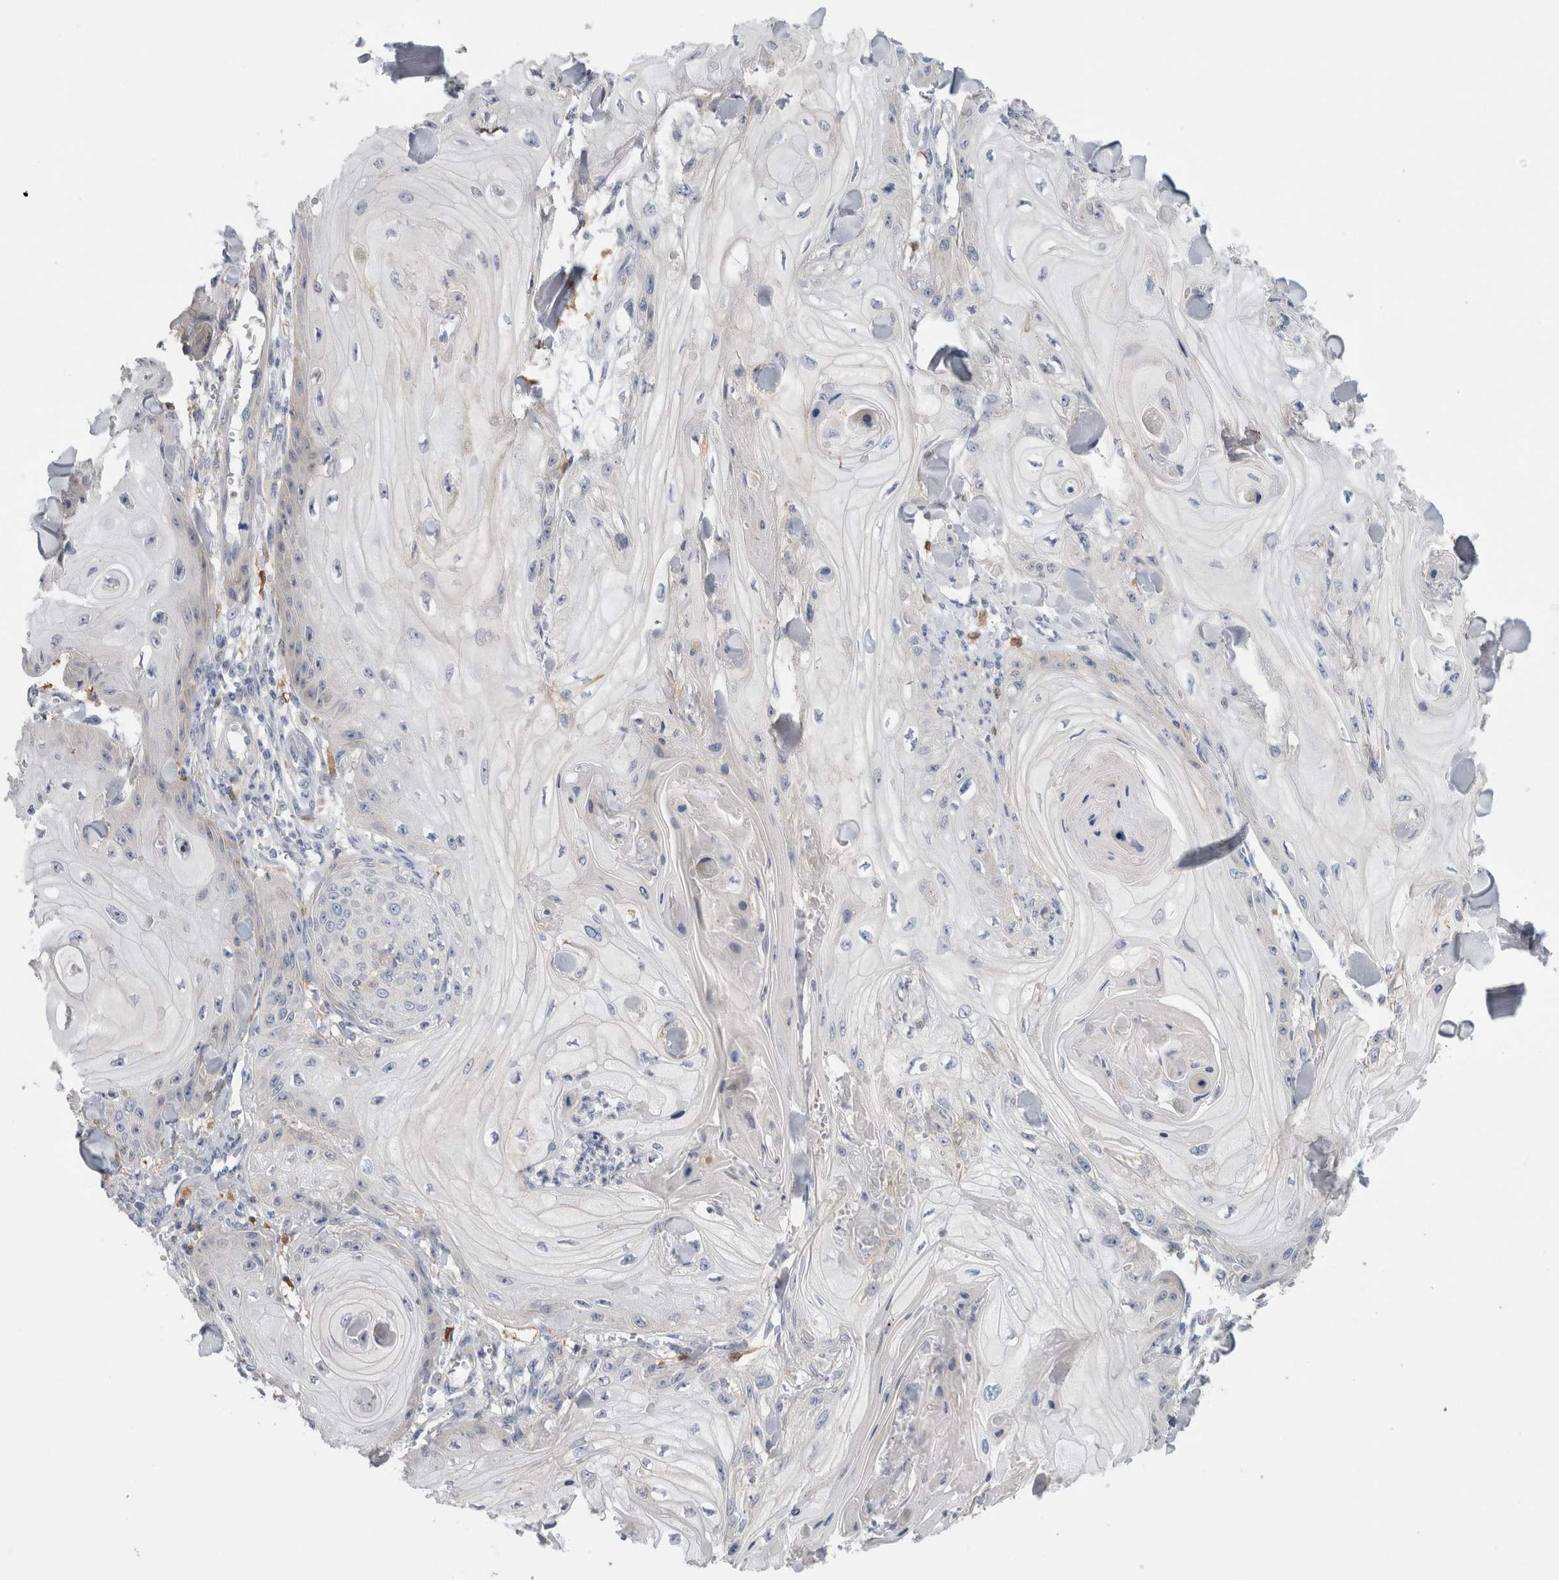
{"staining": {"intensity": "negative", "quantity": "none", "location": "none"}, "tissue": "skin cancer", "cell_type": "Tumor cells", "image_type": "cancer", "snomed": [{"axis": "morphology", "description": "Squamous cell carcinoma, NOS"}, {"axis": "topography", "description": "Skin"}], "caption": "The micrograph displays no staining of tumor cells in skin cancer (squamous cell carcinoma). (Stains: DAB (3,3'-diaminobenzidine) immunohistochemistry (IHC) with hematoxylin counter stain, Microscopy: brightfield microscopy at high magnification).", "gene": "SLC20A2", "patient": {"sex": "male", "age": 74}}